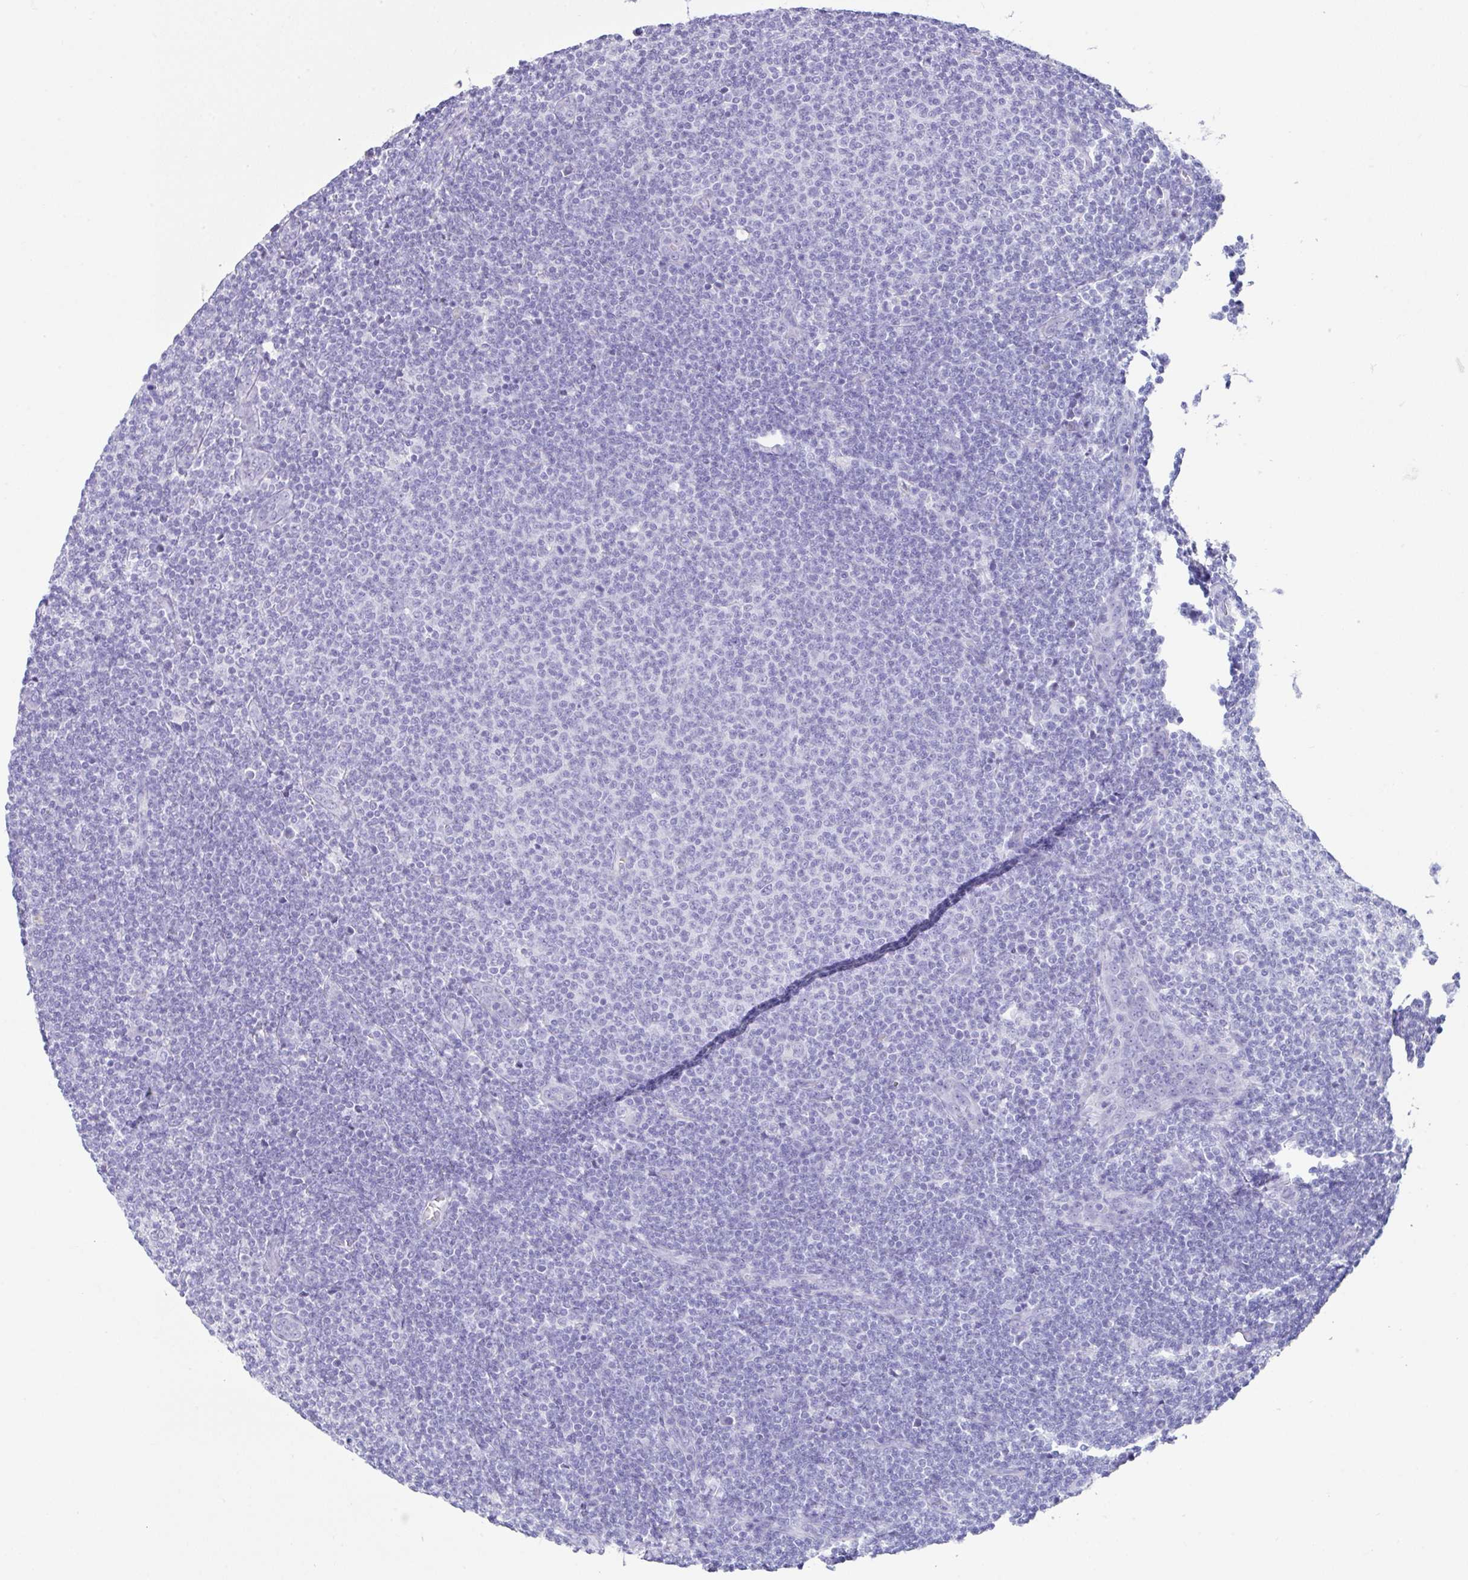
{"staining": {"intensity": "negative", "quantity": "none", "location": "none"}, "tissue": "lymphoma", "cell_type": "Tumor cells", "image_type": "cancer", "snomed": [{"axis": "morphology", "description": "Malignant lymphoma, non-Hodgkin's type, Low grade"}, {"axis": "topography", "description": "Lymph node"}], "caption": "Tumor cells are negative for brown protein staining in low-grade malignant lymphoma, non-Hodgkin's type.", "gene": "LGALS4", "patient": {"sex": "male", "age": 66}}